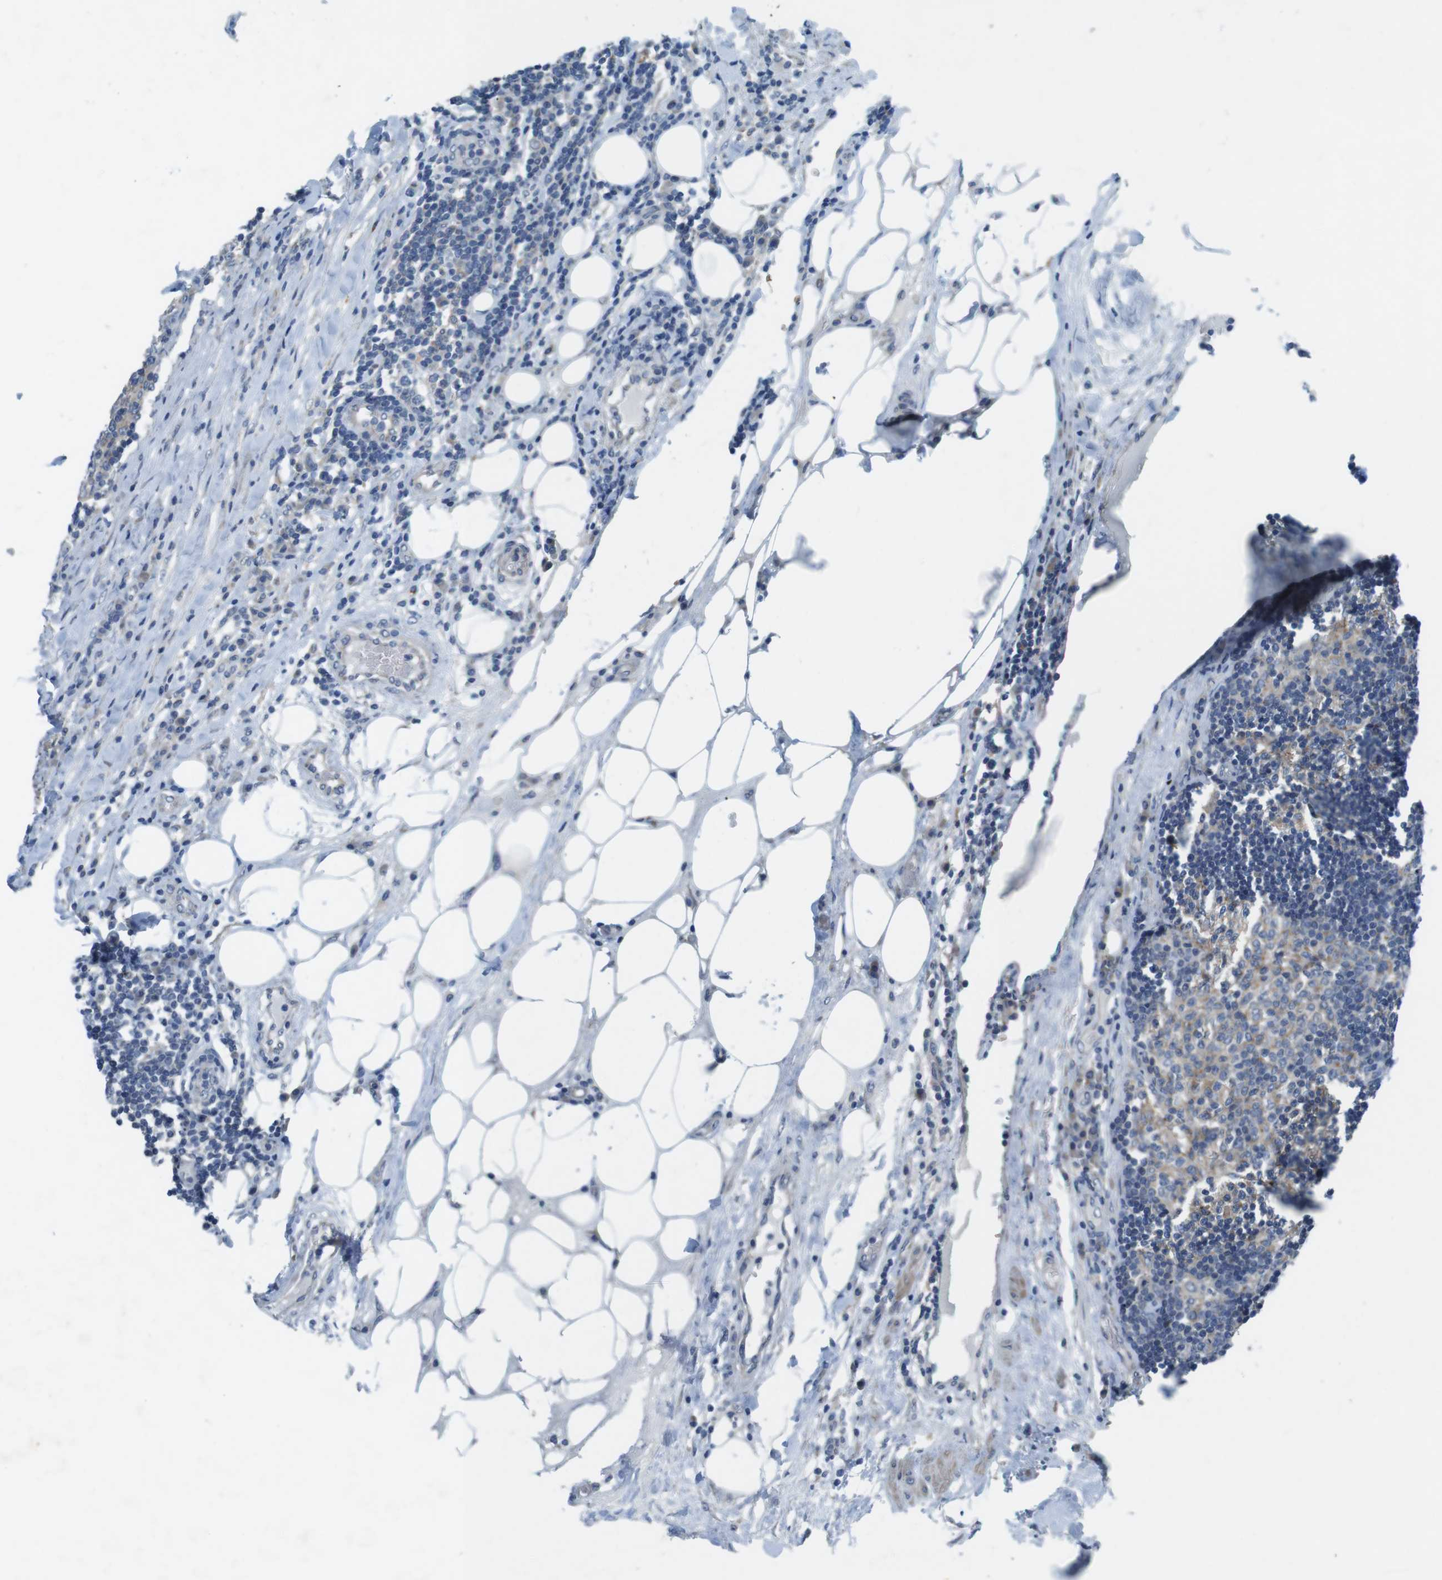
{"staining": {"intensity": "moderate", "quantity": ">75%", "location": "cytoplasmic/membranous"}, "tissue": "lymph node", "cell_type": "Germinal center cells", "image_type": "normal", "snomed": [{"axis": "morphology", "description": "Normal tissue, NOS"}, {"axis": "morphology", "description": "Squamous cell carcinoma, metastatic, NOS"}, {"axis": "topography", "description": "Lymph node"}], "caption": "Immunohistochemistry (IHC) micrograph of unremarkable lymph node: lymph node stained using immunohistochemistry reveals medium levels of moderate protein expression localized specifically in the cytoplasmic/membranous of germinal center cells, appearing as a cytoplasmic/membranous brown color.", "gene": "TYW1", "patient": {"sex": "female", "age": 53}}